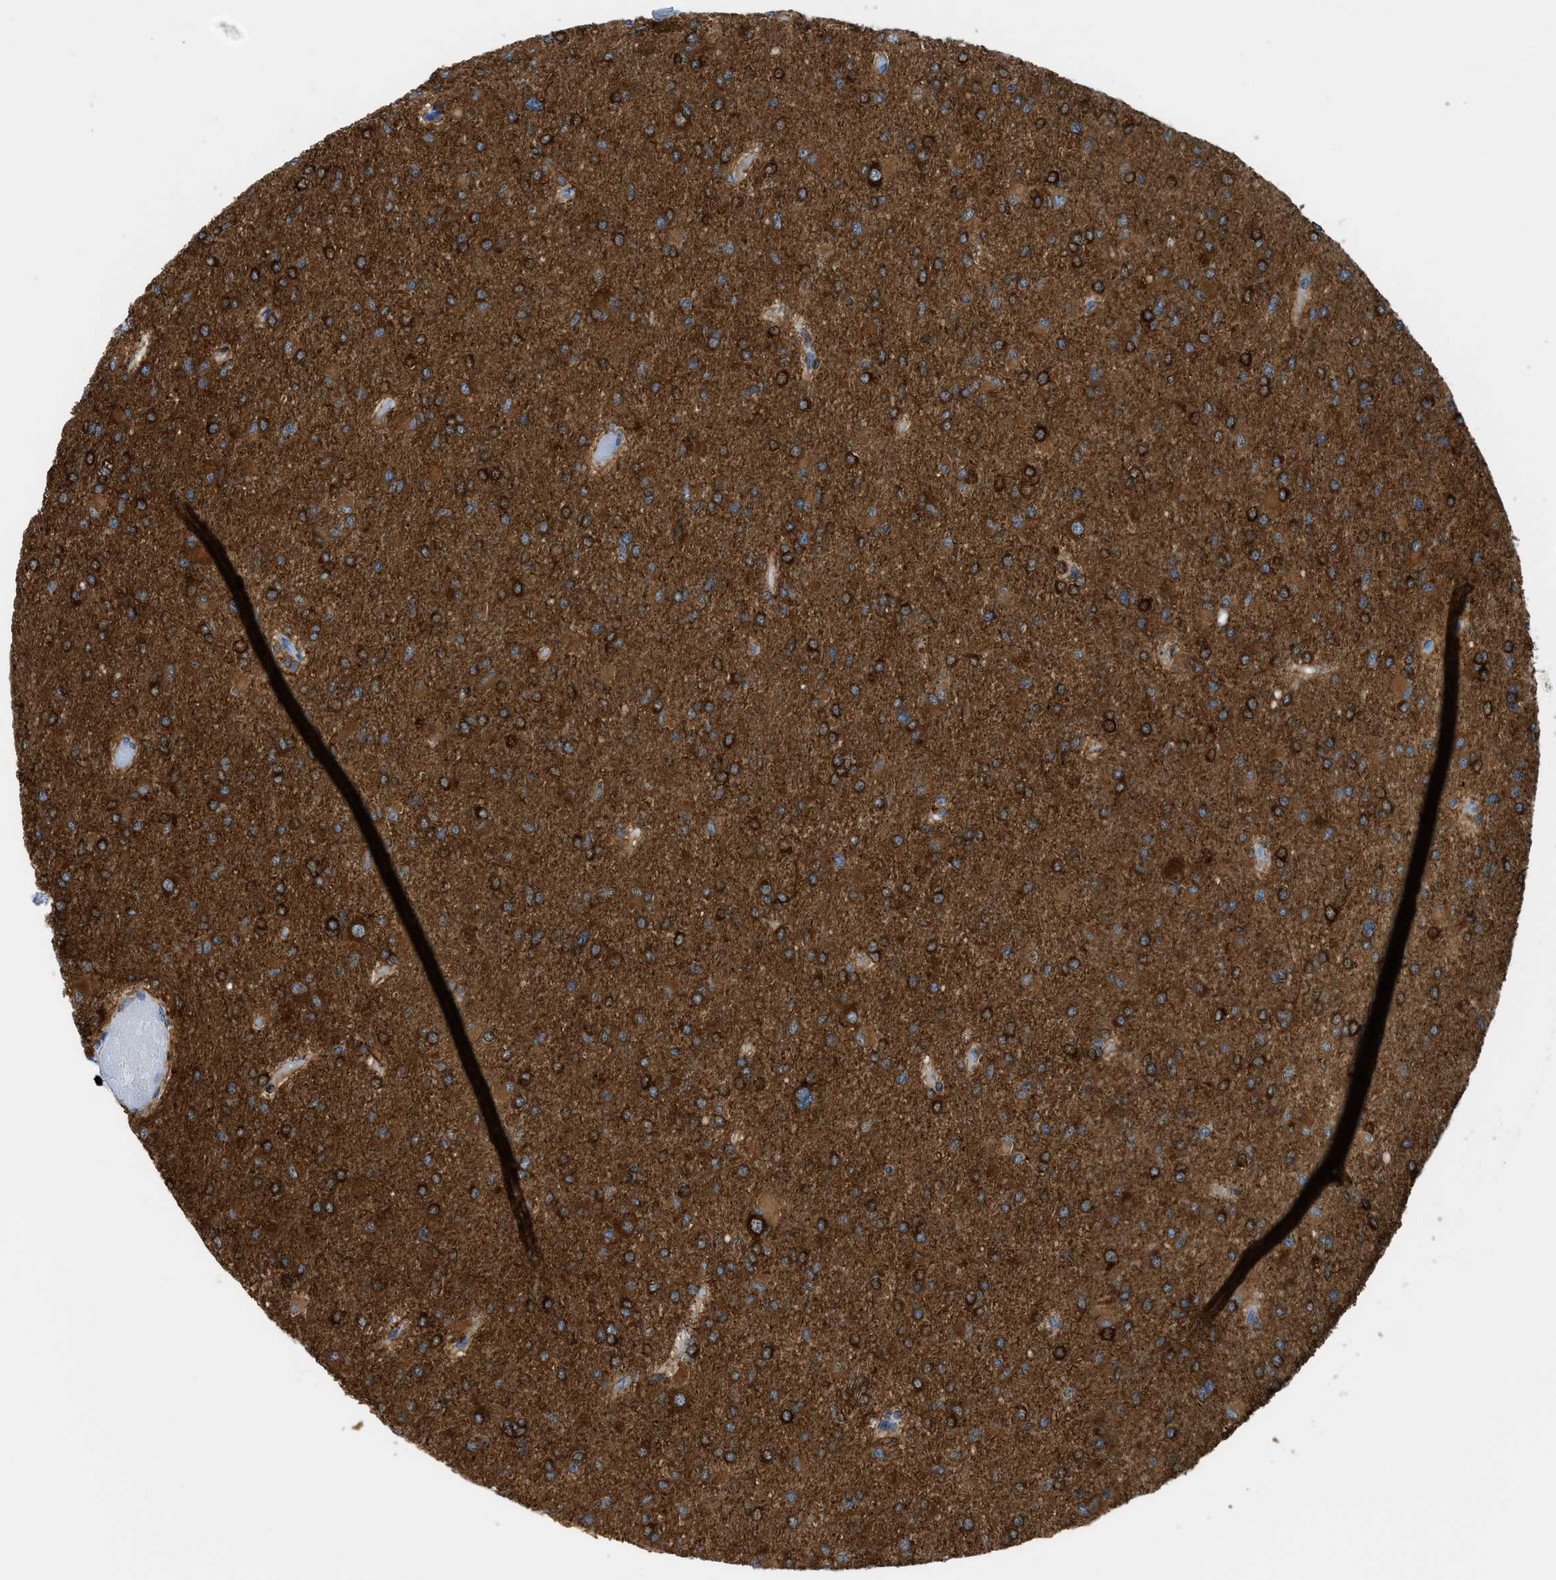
{"staining": {"intensity": "strong", "quantity": ">75%", "location": "cytoplasmic/membranous"}, "tissue": "glioma", "cell_type": "Tumor cells", "image_type": "cancer", "snomed": [{"axis": "morphology", "description": "Glioma, malignant, High grade"}, {"axis": "topography", "description": "Cerebral cortex"}], "caption": "Immunohistochemical staining of malignant glioma (high-grade) exhibits high levels of strong cytoplasmic/membranous protein positivity in about >75% of tumor cells.", "gene": "ZSWIM5", "patient": {"sex": "female", "age": 36}}